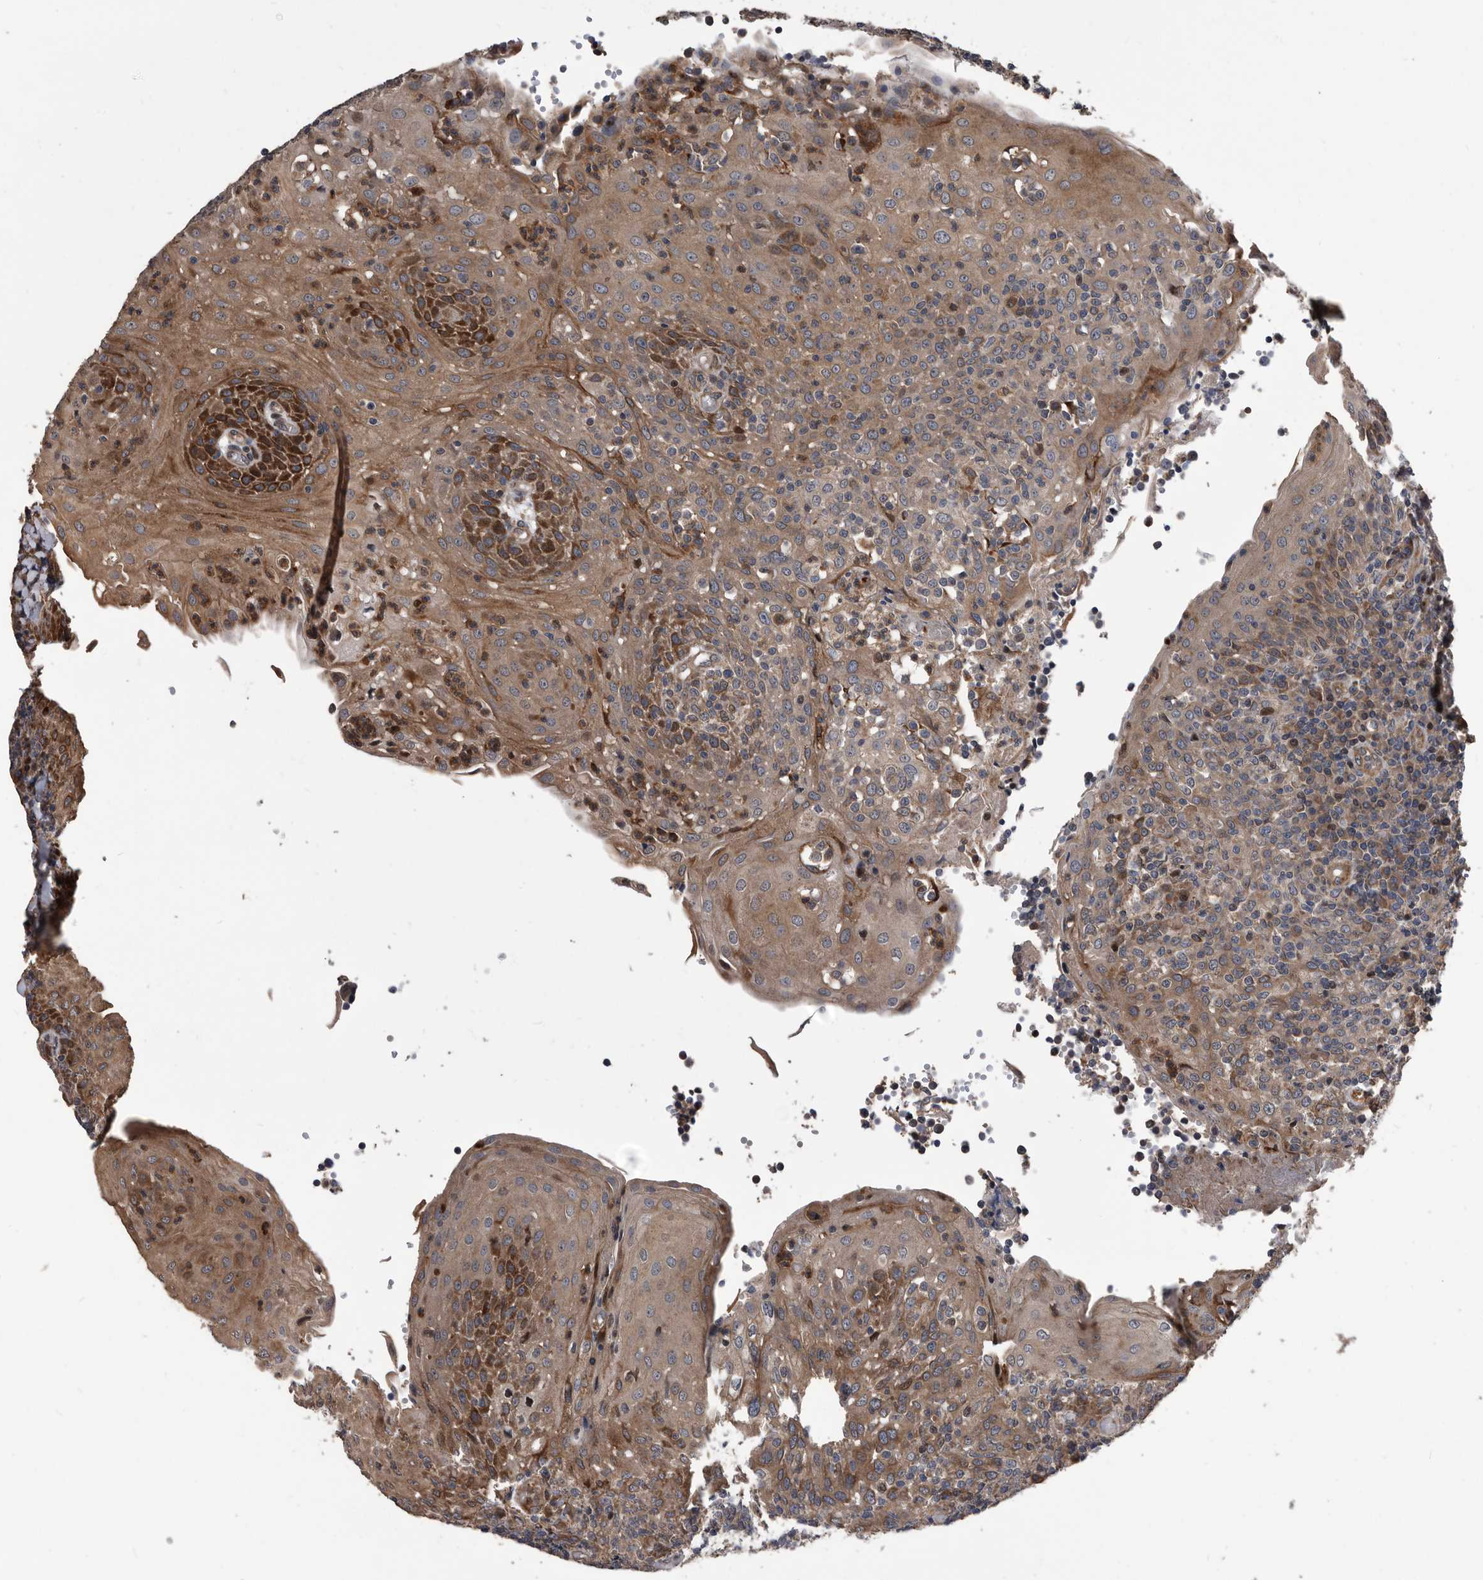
{"staining": {"intensity": "weak", "quantity": "25%-75%", "location": "cytoplasmic/membranous"}, "tissue": "tonsil", "cell_type": "Germinal center cells", "image_type": "normal", "snomed": [{"axis": "morphology", "description": "Normal tissue, NOS"}, {"axis": "topography", "description": "Tonsil"}], "caption": "Brown immunohistochemical staining in normal tonsil demonstrates weak cytoplasmic/membranous expression in approximately 25%-75% of germinal center cells.", "gene": "SERINC2", "patient": {"sex": "female", "age": 19}}